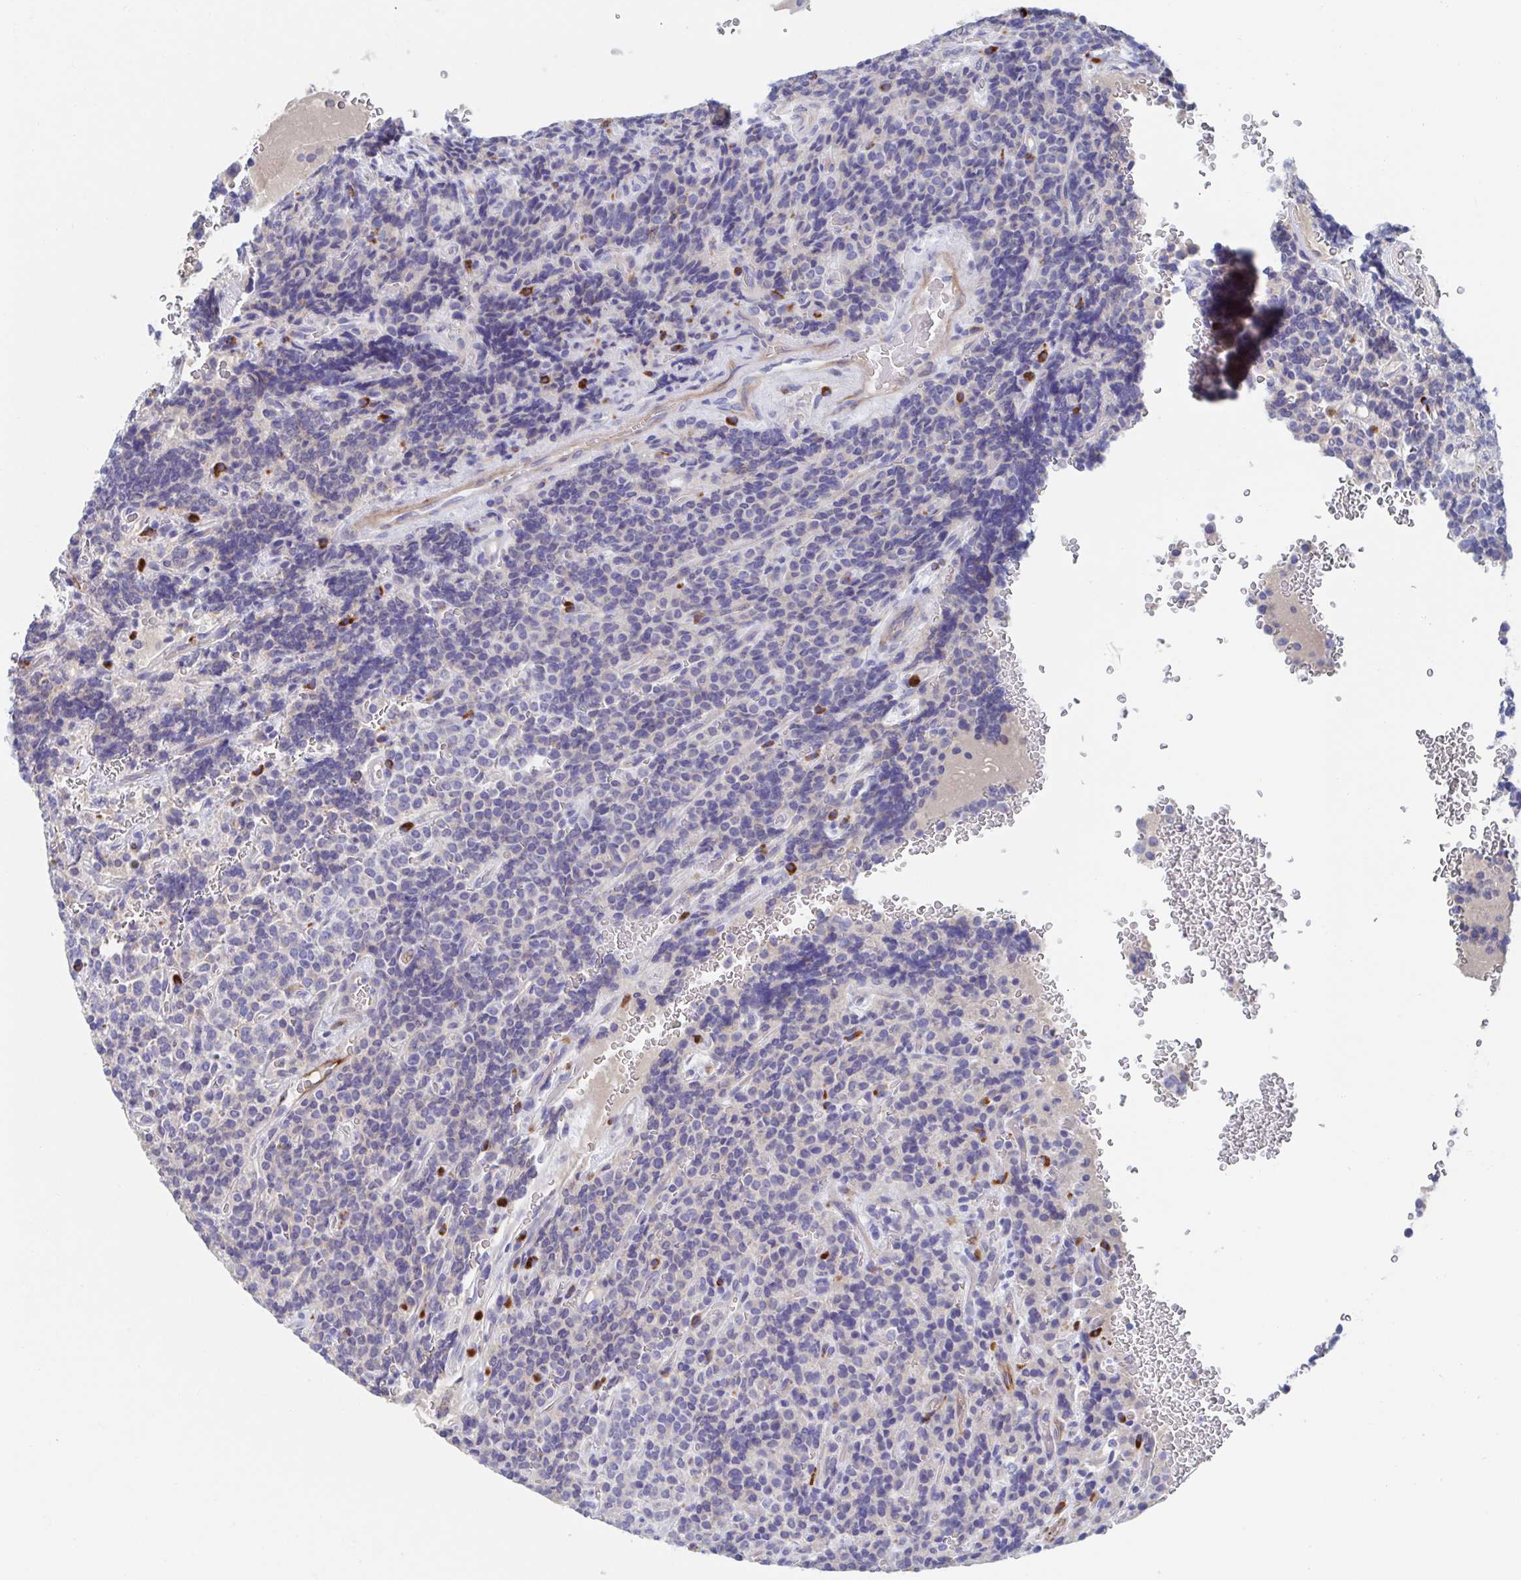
{"staining": {"intensity": "strong", "quantity": "<25%", "location": "cytoplasmic/membranous"}, "tissue": "carcinoid", "cell_type": "Tumor cells", "image_type": "cancer", "snomed": [{"axis": "morphology", "description": "Carcinoid, malignant, NOS"}, {"axis": "topography", "description": "Pancreas"}], "caption": "A photomicrograph showing strong cytoplasmic/membranous positivity in approximately <25% of tumor cells in carcinoid, as visualized by brown immunohistochemical staining.", "gene": "CDH2", "patient": {"sex": "male", "age": 36}}